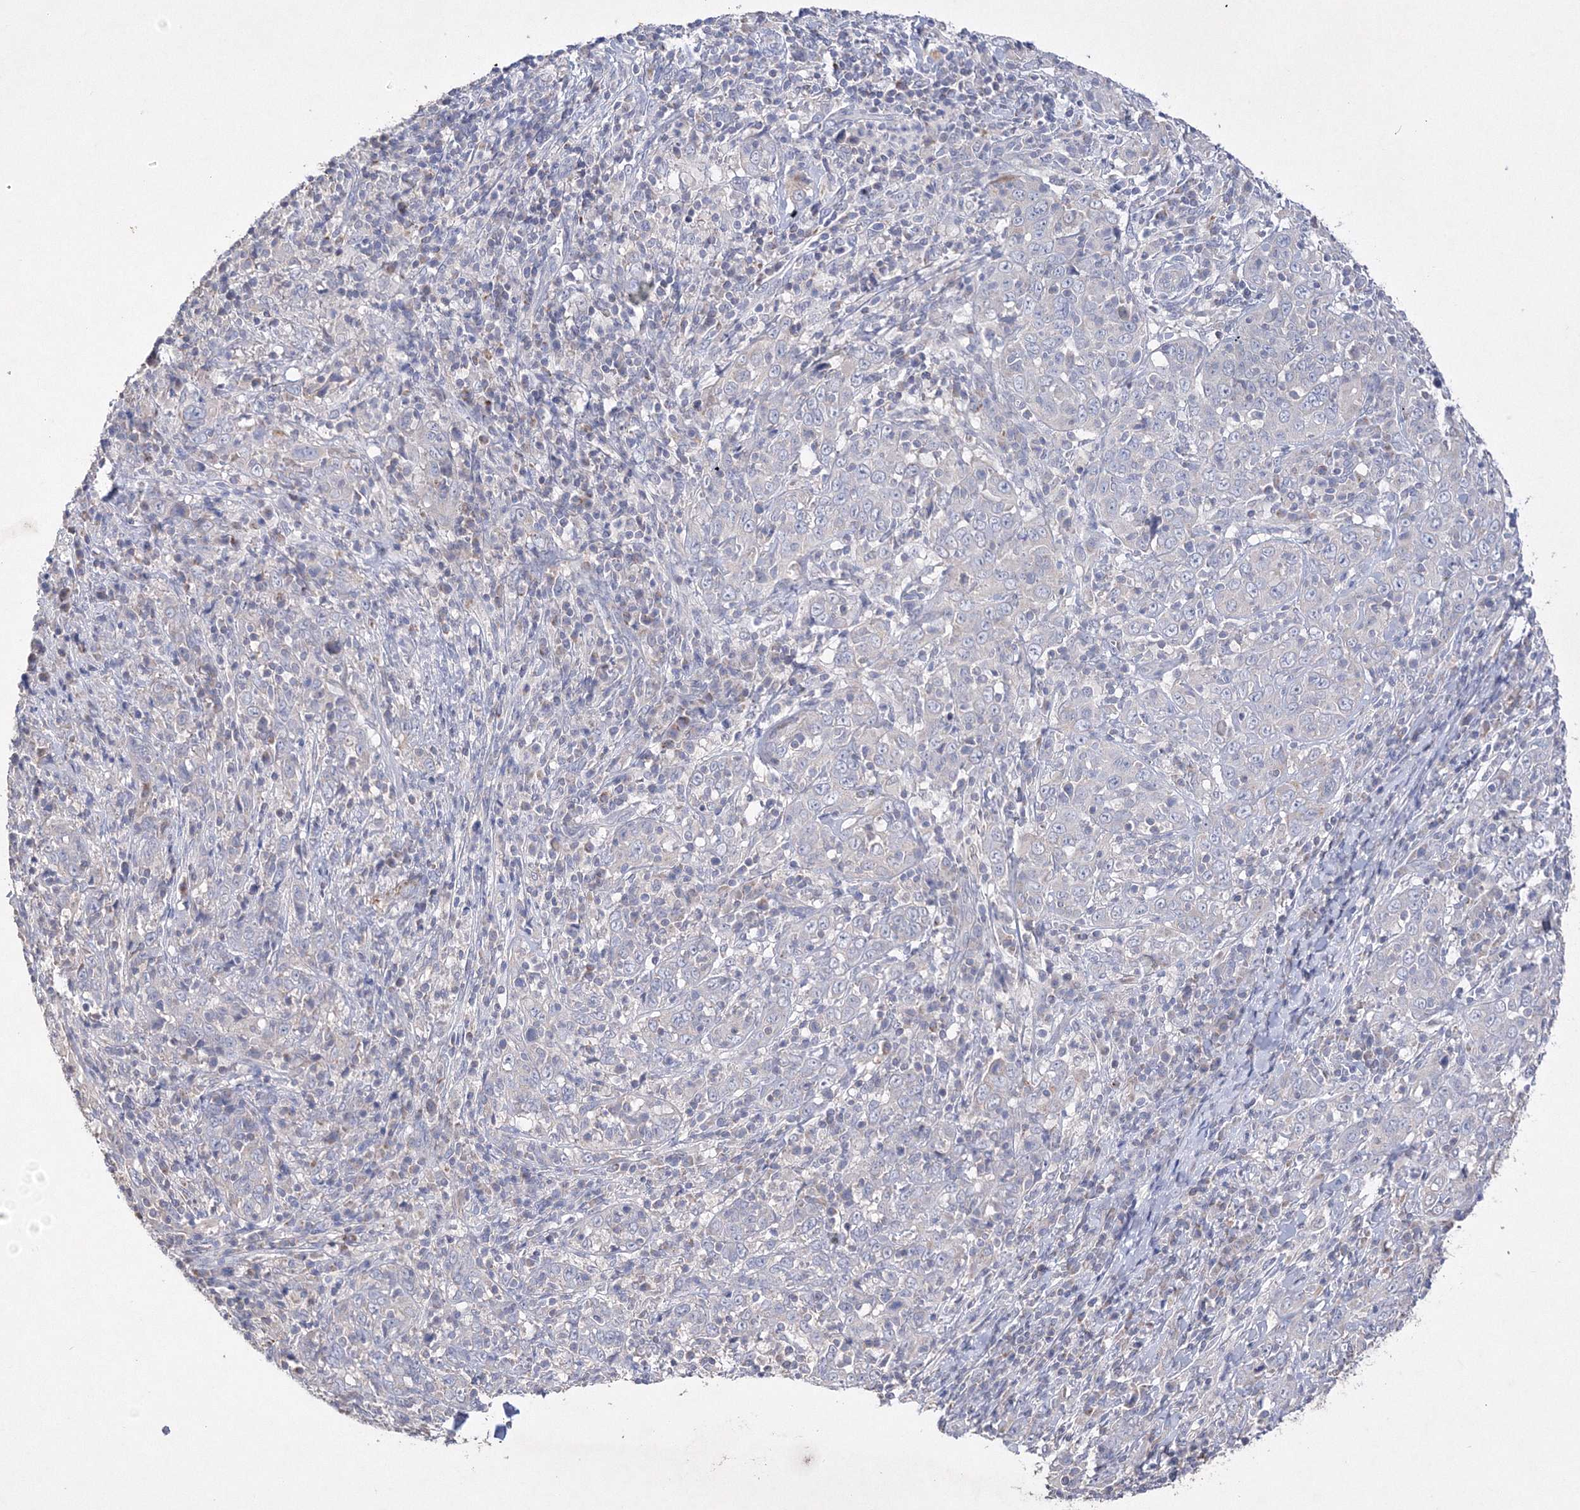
{"staining": {"intensity": "negative", "quantity": "none", "location": "none"}, "tissue": "cervical cancer", "cell_type": "Tumor cells", "image_type": "cancer", "snomed": [{"axis": "morphology", "description": "Squamous cell carcinoma, NOS"}, {"axis": "topography", "description": "Cervix"}], "caption": "High power microscopy histopathology image of an immunohistochemistry (IHC) photomicrograph of cervical cancer (squamous cell carcinoma), revealing no significant staining in tumor cells. (IHC, brightfield microscopy, high magnification).", "gene": "GLS", "patient": {"sex": "female", "age": 46}}